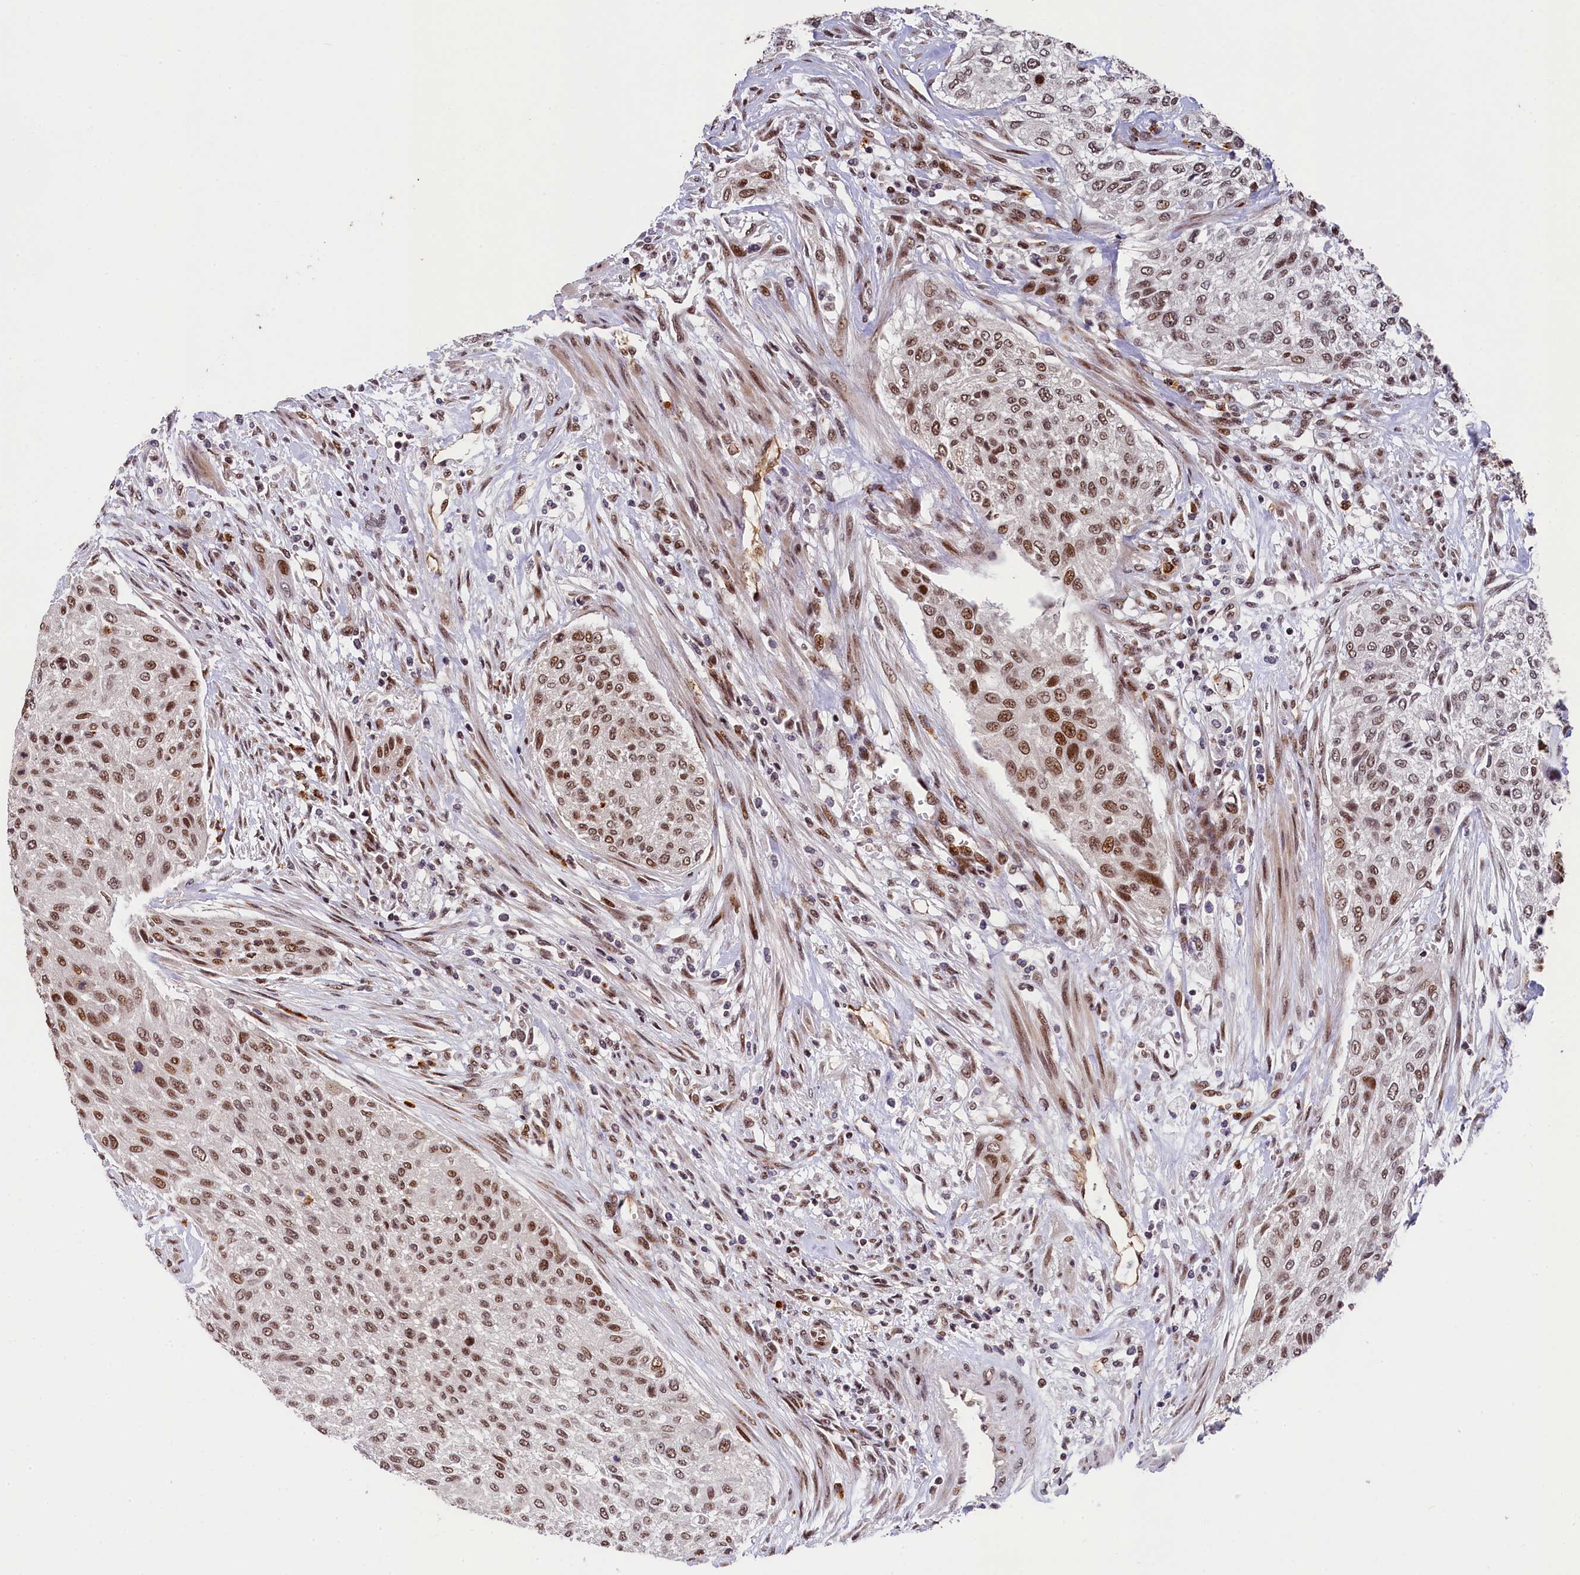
{"staining": {"intensity": "strong", "quantity": ">75%", "location": "nuclear"}, "tissue": "urothelial cancer", "cell_type": "Tumor cells", "image_type": "cancer", "snomed": [{"axis": "morphology", "description": "Normal tissue, NOS"}, {"axis": "morphology", "description": "Urothelial carcinoma, NOS"}, {"axis": "topography", "description": "Urinary bladder"}, {"axis": "topography", "description": "Peripheral nerve tissue"}], "caption": "Protein analysis of urothelial cancer tissue exhibits strong nuclear expression in about >75% of tumor cells. Immunohistochemistry (ihc) stains the protein of interest in brown and the nuclei are stained blue.", "gene": "ADIG", "patient": {"sex": "male", "age": 35}}